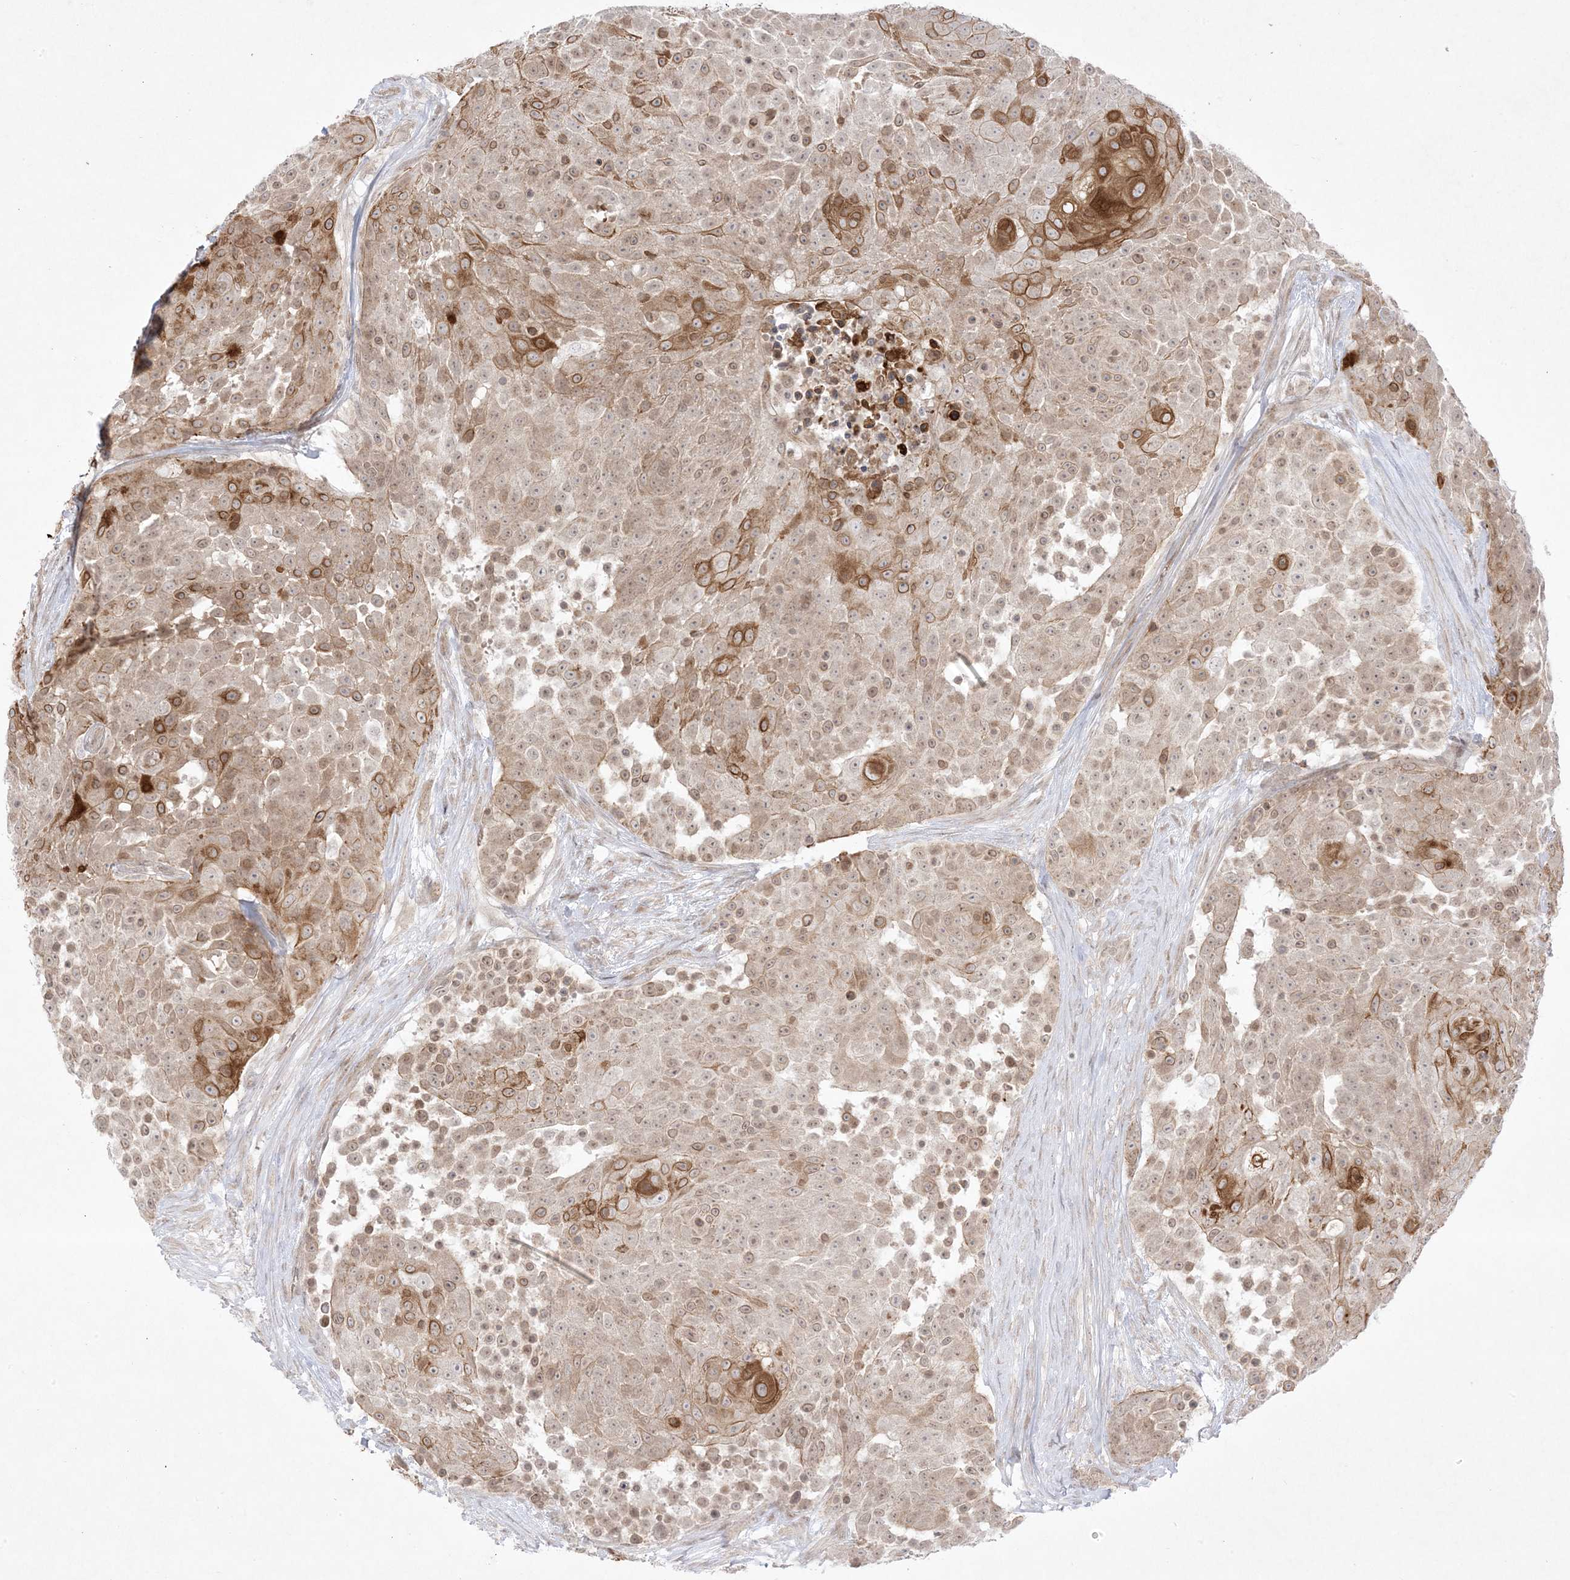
{"staining": {"intensity": "moderate", "quantity": ">75%", "location": "cytoplasmic/membranous,nuclear"}, "tissue": "urothelial cancer", "cell_type": "Tumor cells", "image_type": "cancer", "snomed": [{"axis": "morphology", "description": "Urothelial carcinoma, High grade"}, {"axis": "topography", "description": "Urinary bladder"}], "caption": "Moderate cytoplasmic/membranous and nuclear protein staining is seen in about >75% of tumor cells in urothelial cancer.", "gene": "PTK6", "patient": {"sex": "female", "age": 63}}